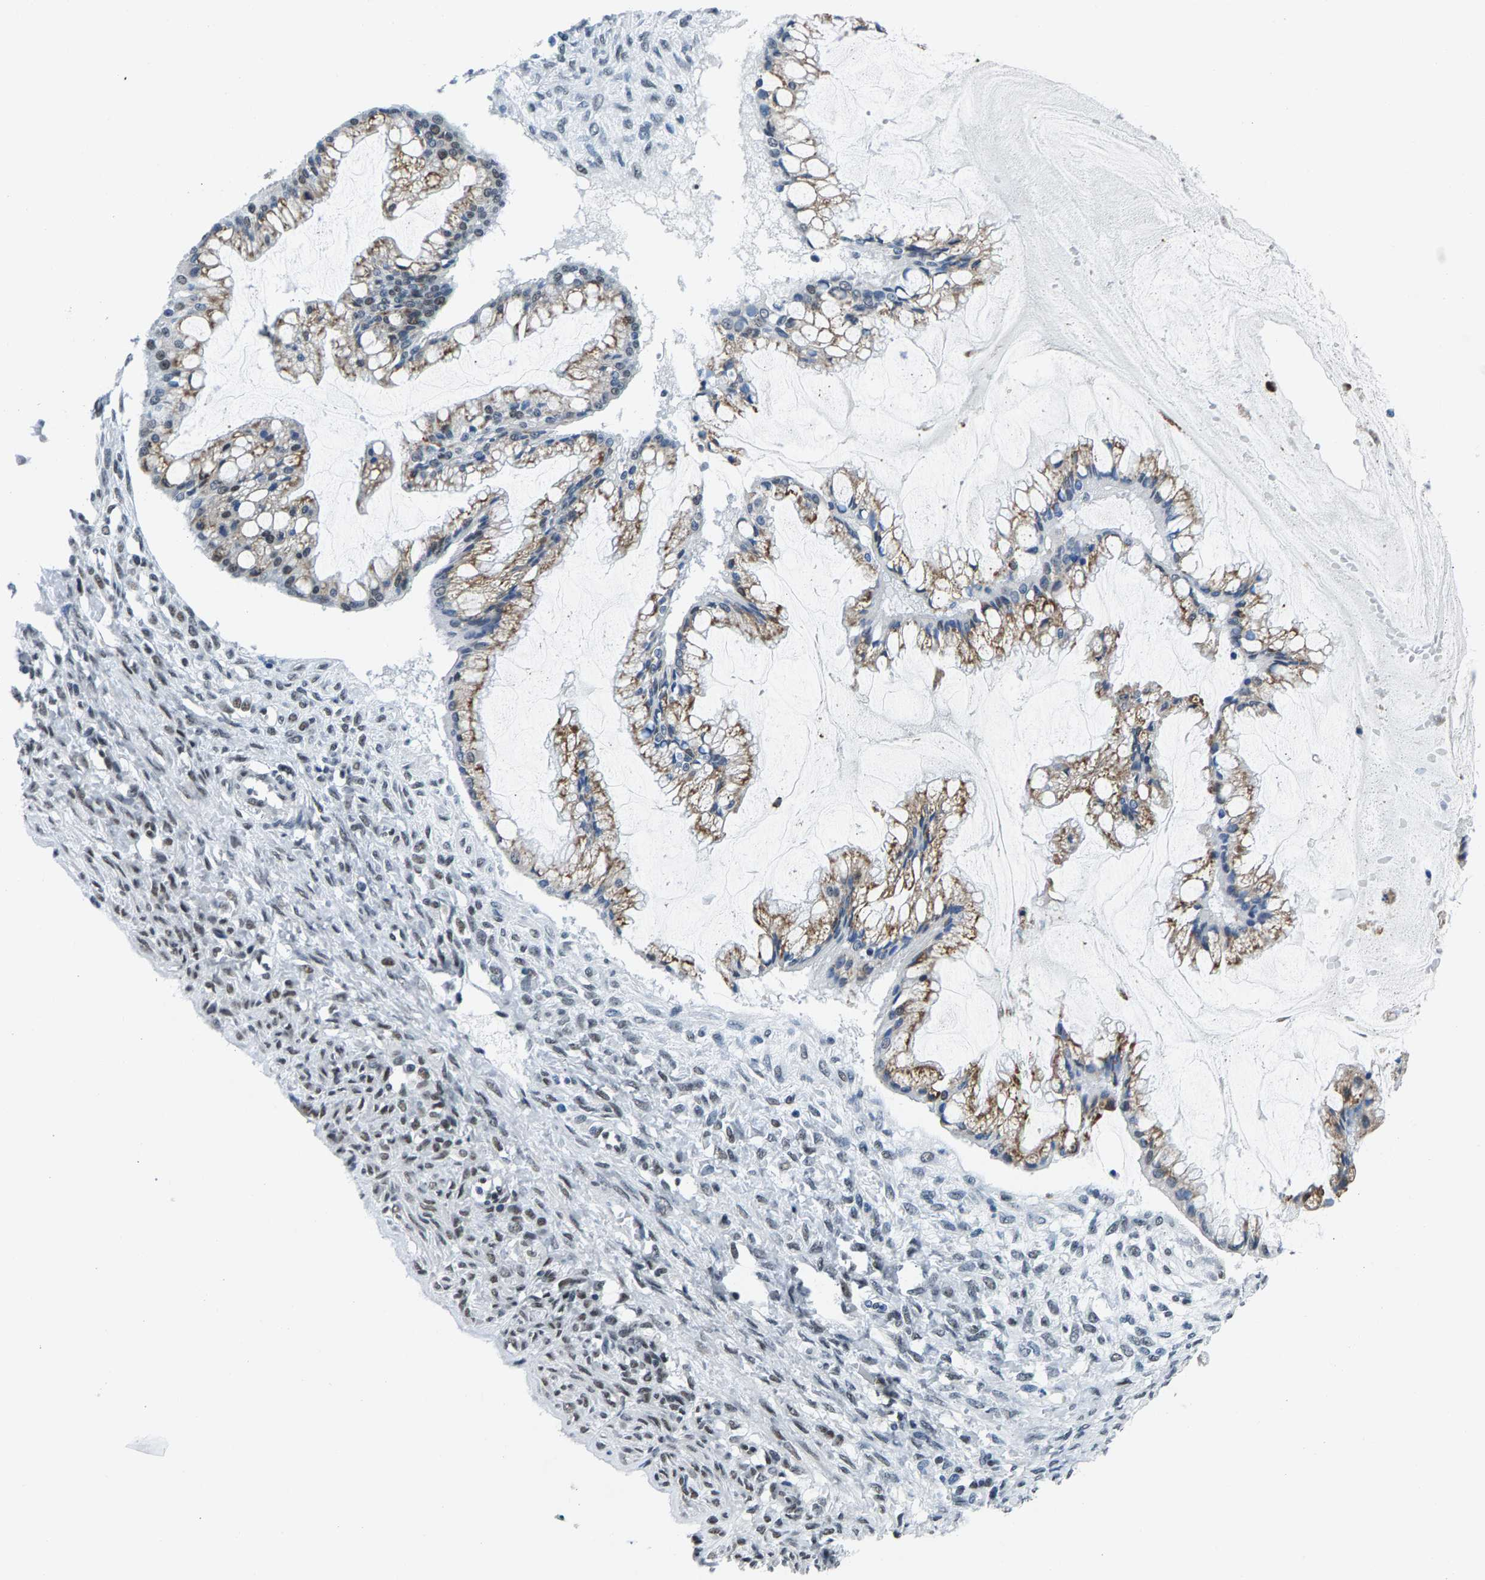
{"staining": {"intensity": "moderate", "quantity": "25%-75%", "location": "cytoplasmic/membranous"}, "tissue": "ovarian cancer", "cell_type": "Tumor cells", "image_type": "cancer", "snomed": [{"axis": "morphology", "description": "Cystadenocarcinoma, mucinous, NOS"}, {"axis": "topography", "description": "Ovary"}], "caption": "About 25%-75% of tumor cells in mucinous cystadenocarcinoma (ovarian) exhibit moderate cytoplasmic/membranous protein staining as visualized by brown immunohistochemical staining.", "gene": "ATF2", "patient": {"sex": "female", "age": 73}}